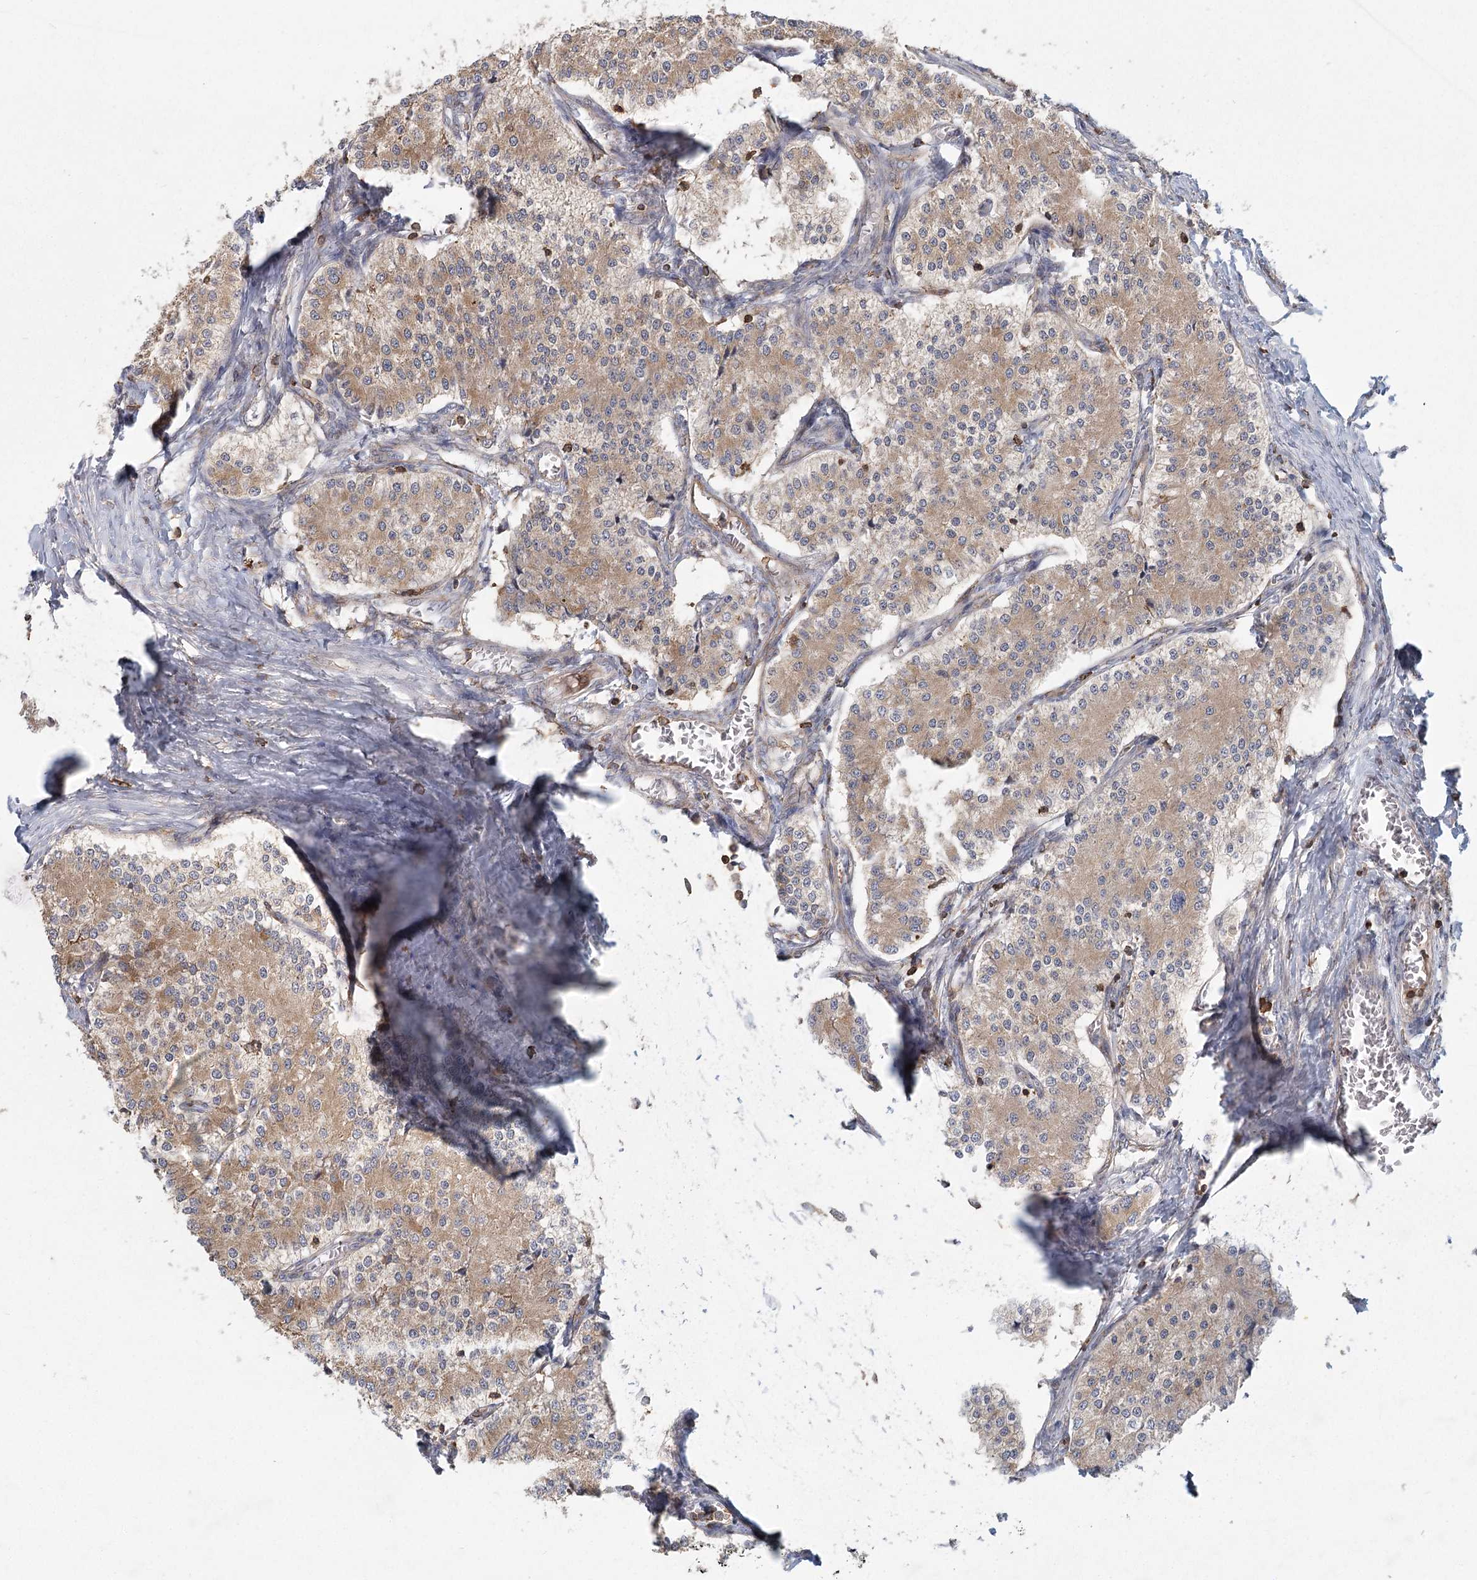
{"staining": {"intensity": "moderate", "quantity": ">75%", "location": "cytoplasmic/membranous"}, "tissue": "carcinoid", "cell_type": "Tumor cells", "image_type": "cancer", "snomed": [{"axis": "morphology", "description": "Carcinoid, malignant, NOS"}, {"axis": "topography", "description": "Colon"}], "caption": "Carcinoid stained with a protein marker exhibits moderate staining in tumor cells.", "gene": "PLEKHA7", "patient": {"sex": "female", "age": 52}}